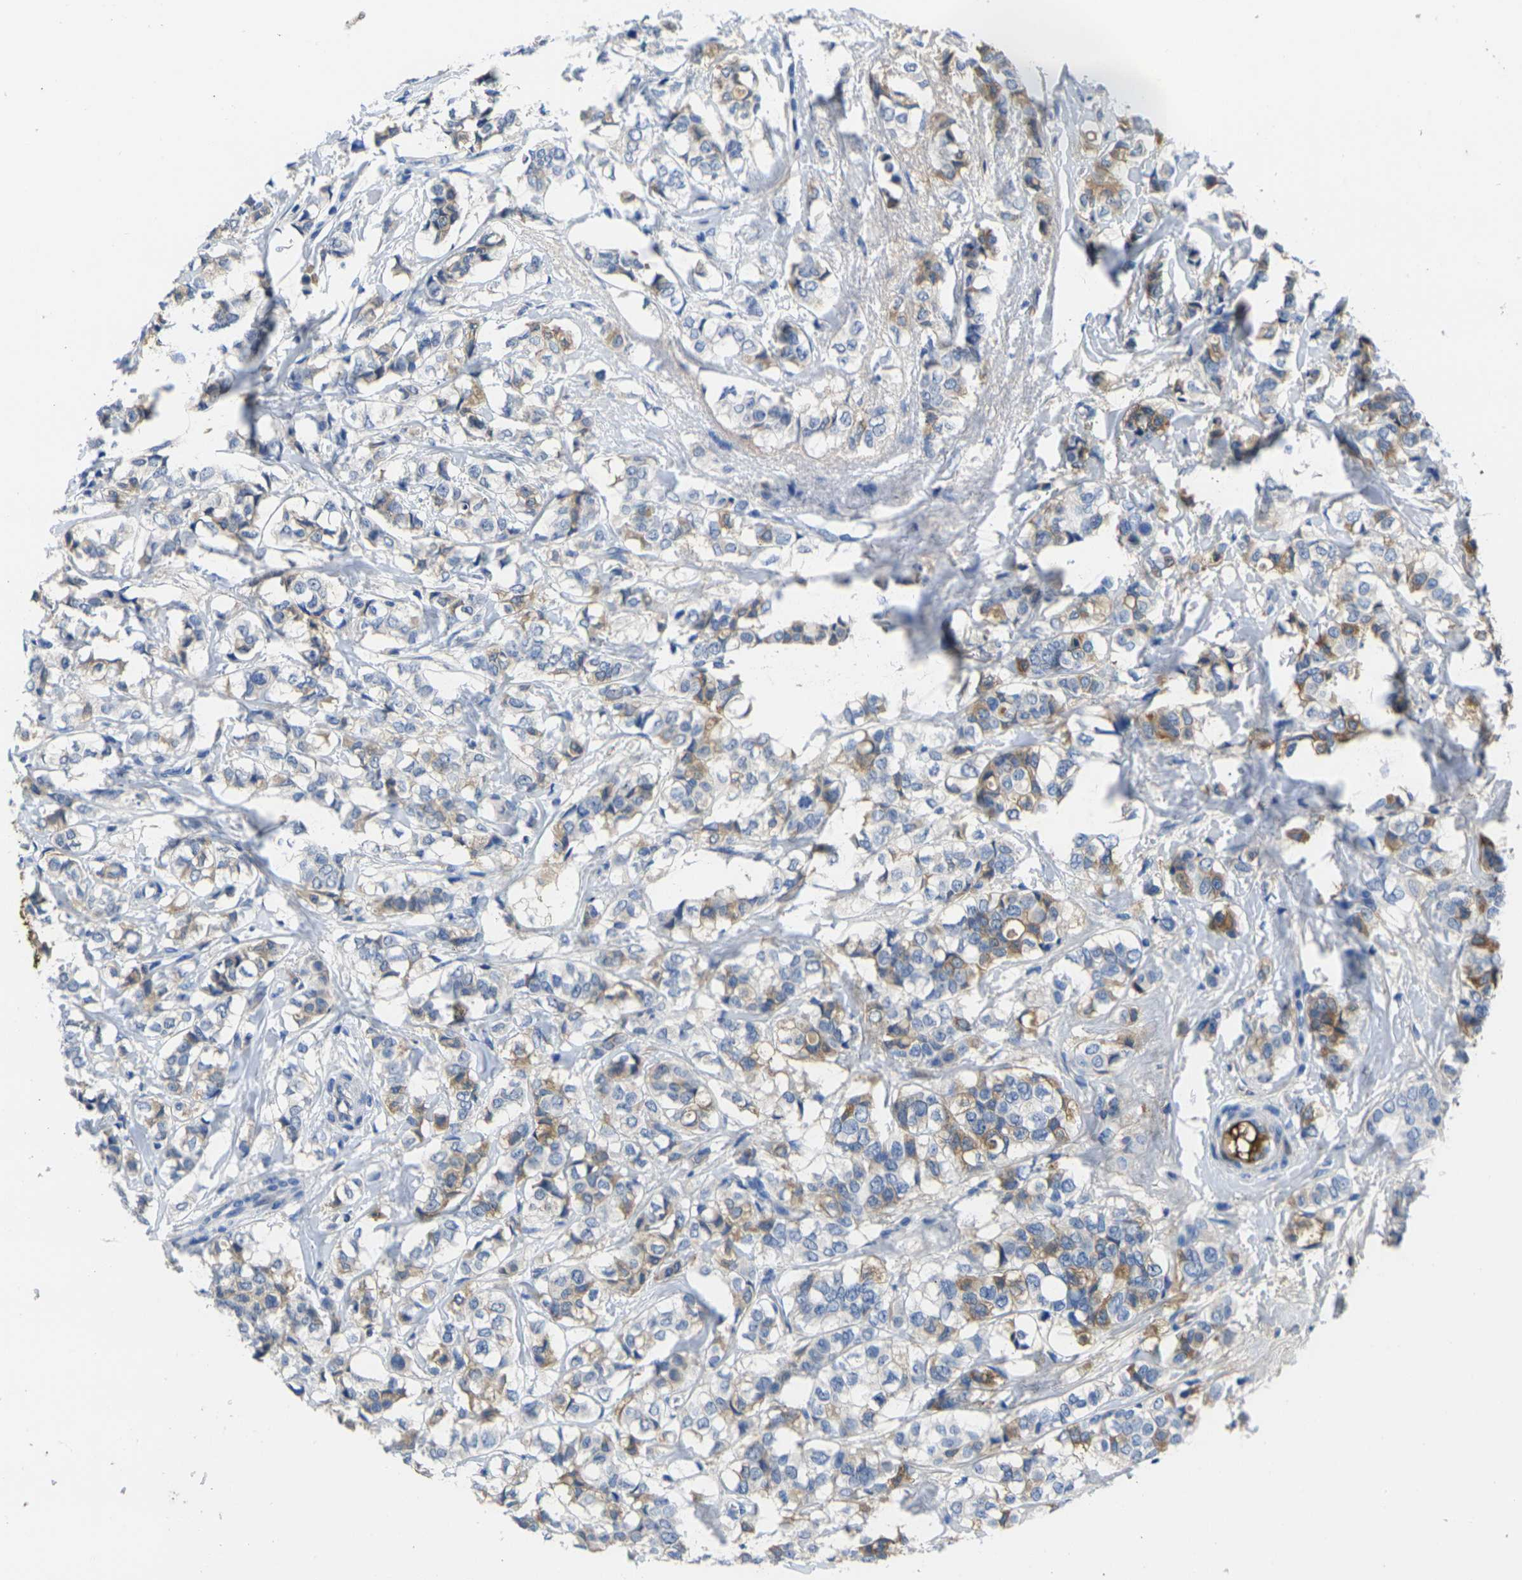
{"staining": {"intensity": "moderate", "quantity": "<25%", "location": "cytoplasmic/membranous"}, "tissue": "breast cancer", "cell_type": "Tumor cells", "image_type": "cancer", "snomed": [{"axis": "morphology", "description": "Lobular carcinoma"}, {"axis": "topography", "description": "Breast"}], "caption": "Human breast cancer stained with a brown dye exhibits moderate cytoplasmic/membranous positive positivity in approximately <25% of tumor cells.", "gene": "GREM2", "patient": {"sex": "female", "age": 60}}